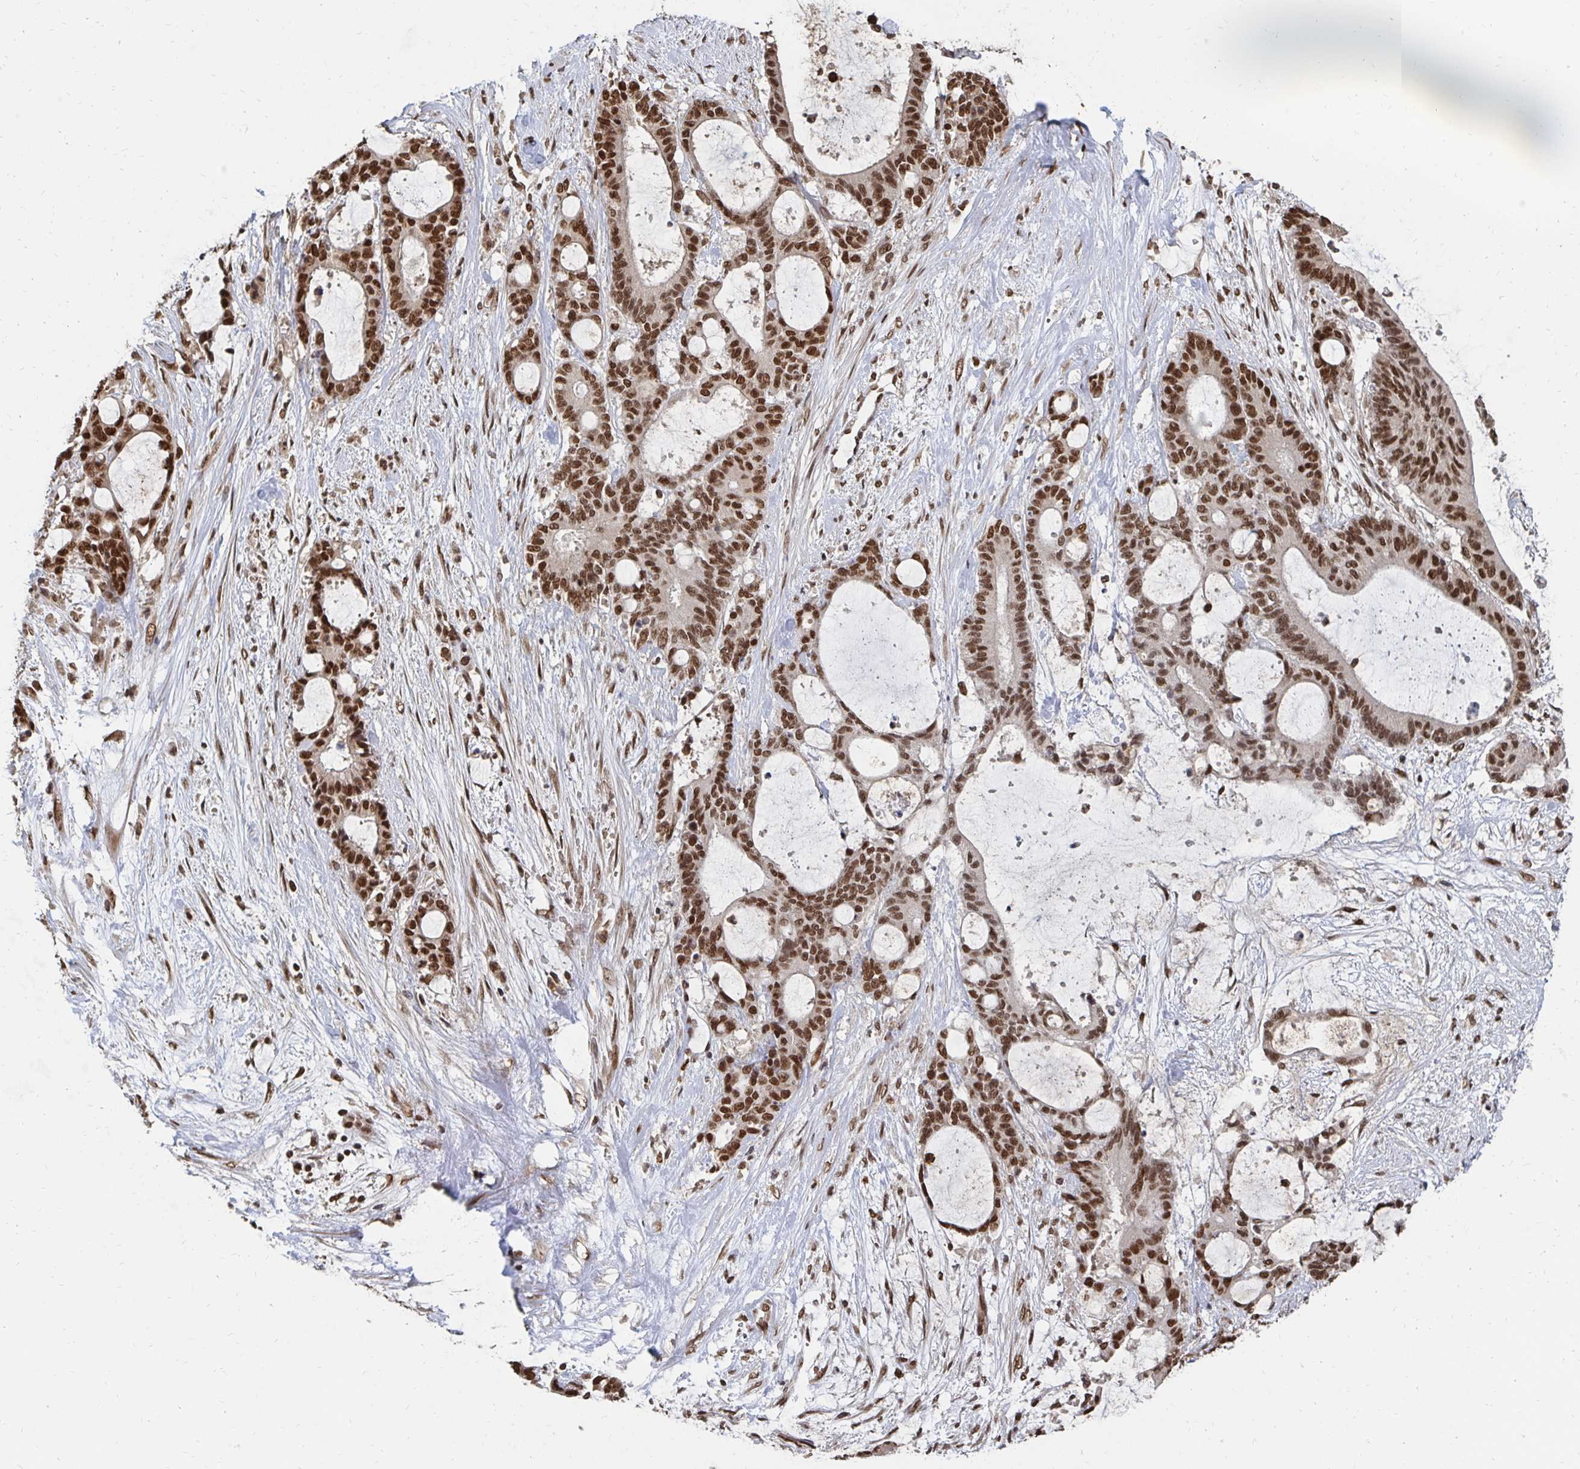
{"staining": {"intensity": "strong", "quantity": ">75%", "location": "nuclear"}, "tissue": "liver cancer", "cell_type": "Tumor cells", "image_type": "cancer", "snomed": [{"axis": "morphology", "description": "Normal tissue, NOS"}, {"axis": "morphology", "description": "Cholangiocarcinoma"}, {"axis": "topography", "description": "Liver"}, {"axis": "topography", "description": "Peripheral nerve tissue"}], "caption": "Approximately >75% of tumor cells in human liver cholangiocarcinoma exhibit strong nuclear protein expression as visualized by brown immunohistochemical staining.", "gene": "GTF3C6", "patient": {"sex": "female", "age": 73}}